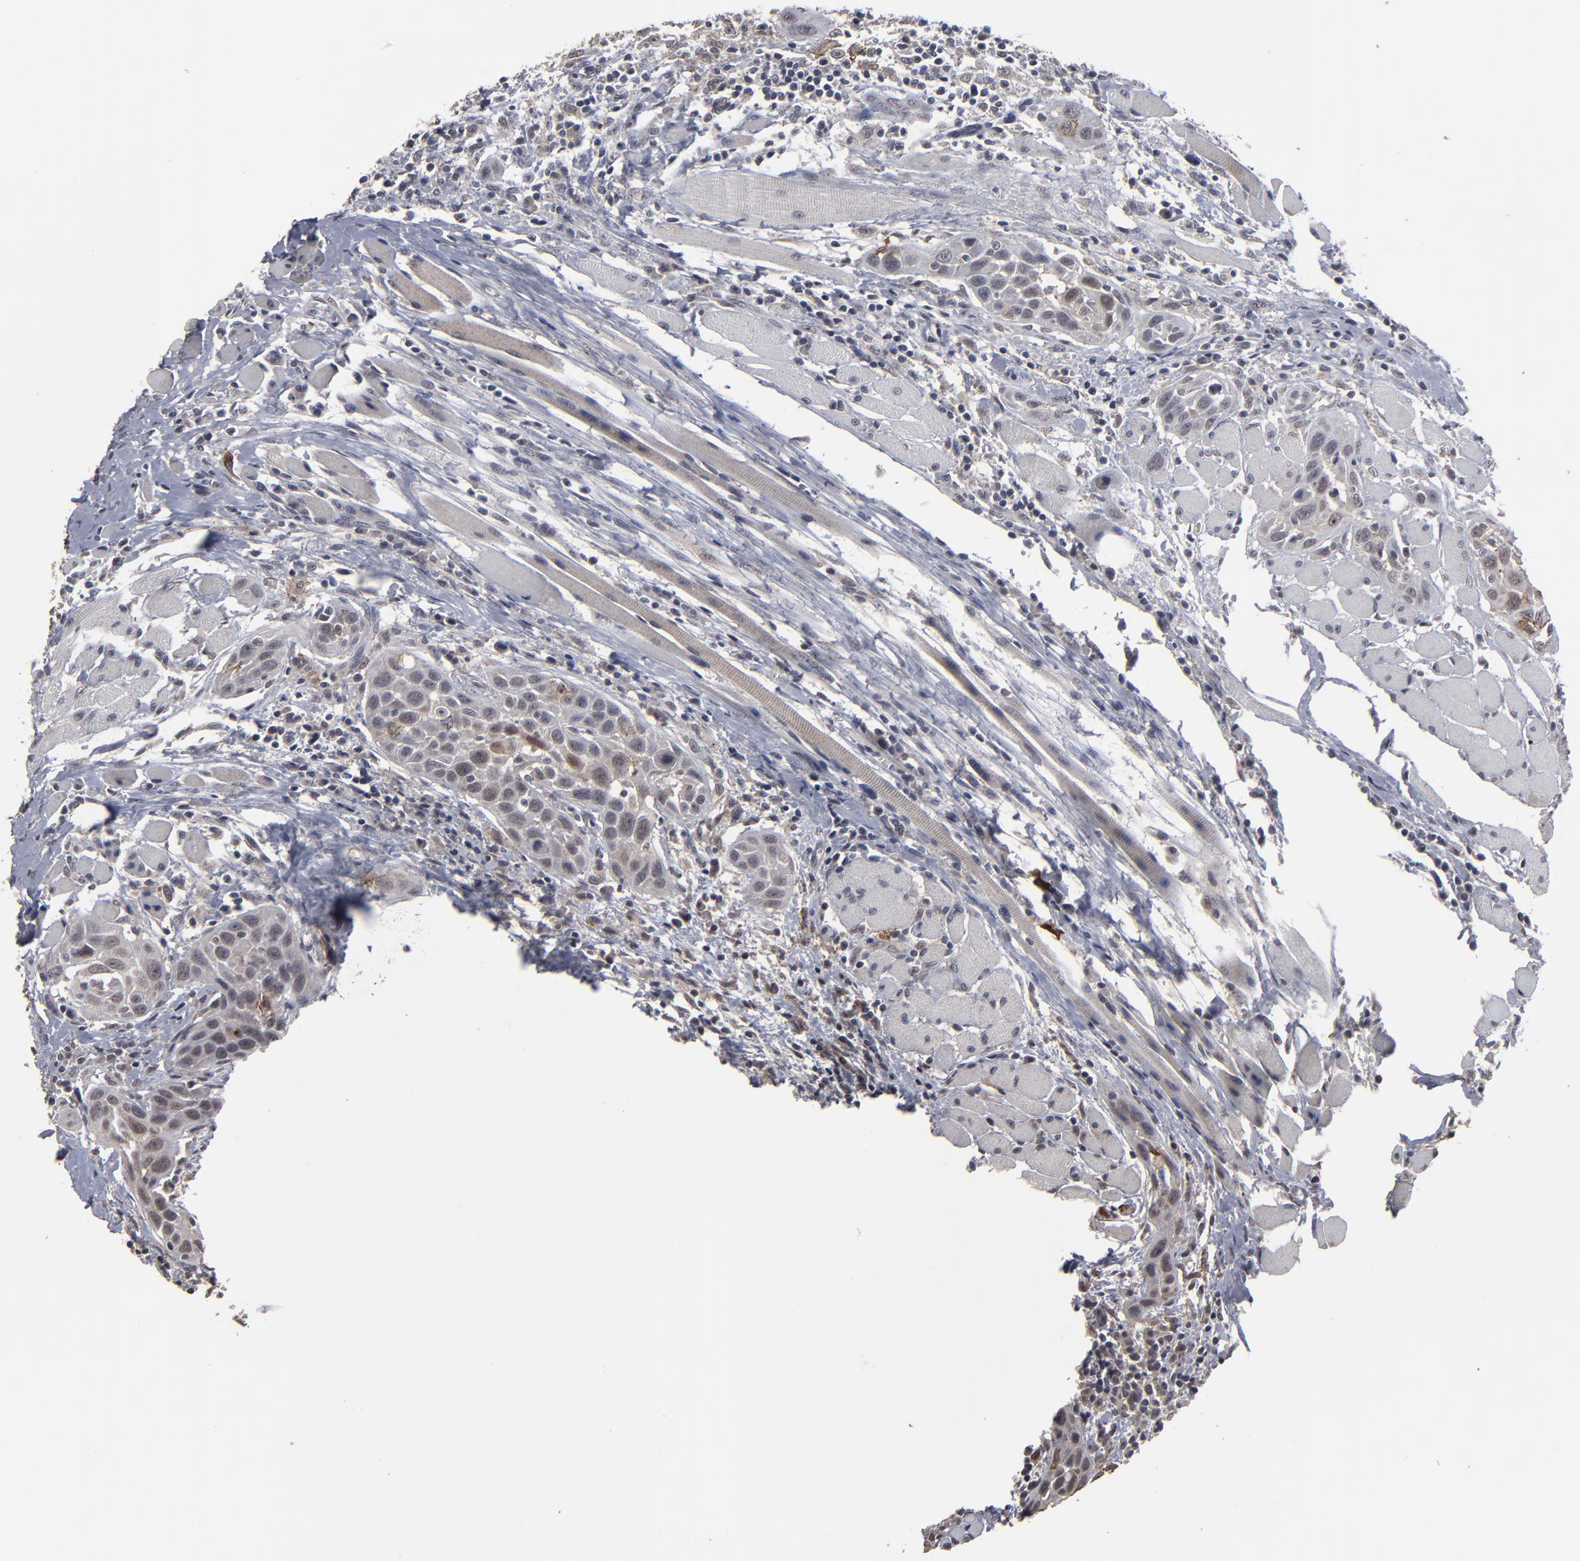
{"staining": {"intensity": "weak", "quantity": "25%-75%", "location": "cytoplasmic/membranous,nuclear"}, "tissue": "head and neck cancer", "cell_type": "Tumor cells", "image_type": "cancer", "snomed": [{"axis": "morphology", "description": "Squamous cell carcinoma, NOS"}, {"axis": "topography", "description": "Oral tissue"}, {"axis": "topography", "description": "Head-Neck"}], "caption": "Immunohistochemical staining of head and neck squamous cell carcinoma shows low levels of weak cytoplasmic/membranous and nuclear expression in approximately 25%-75% of tumor cells. (Brightfield microscopy of DAB IHC at high magnification).", "gene": "SLC22A17", "patient": {"sex": "female", "age": 50}}